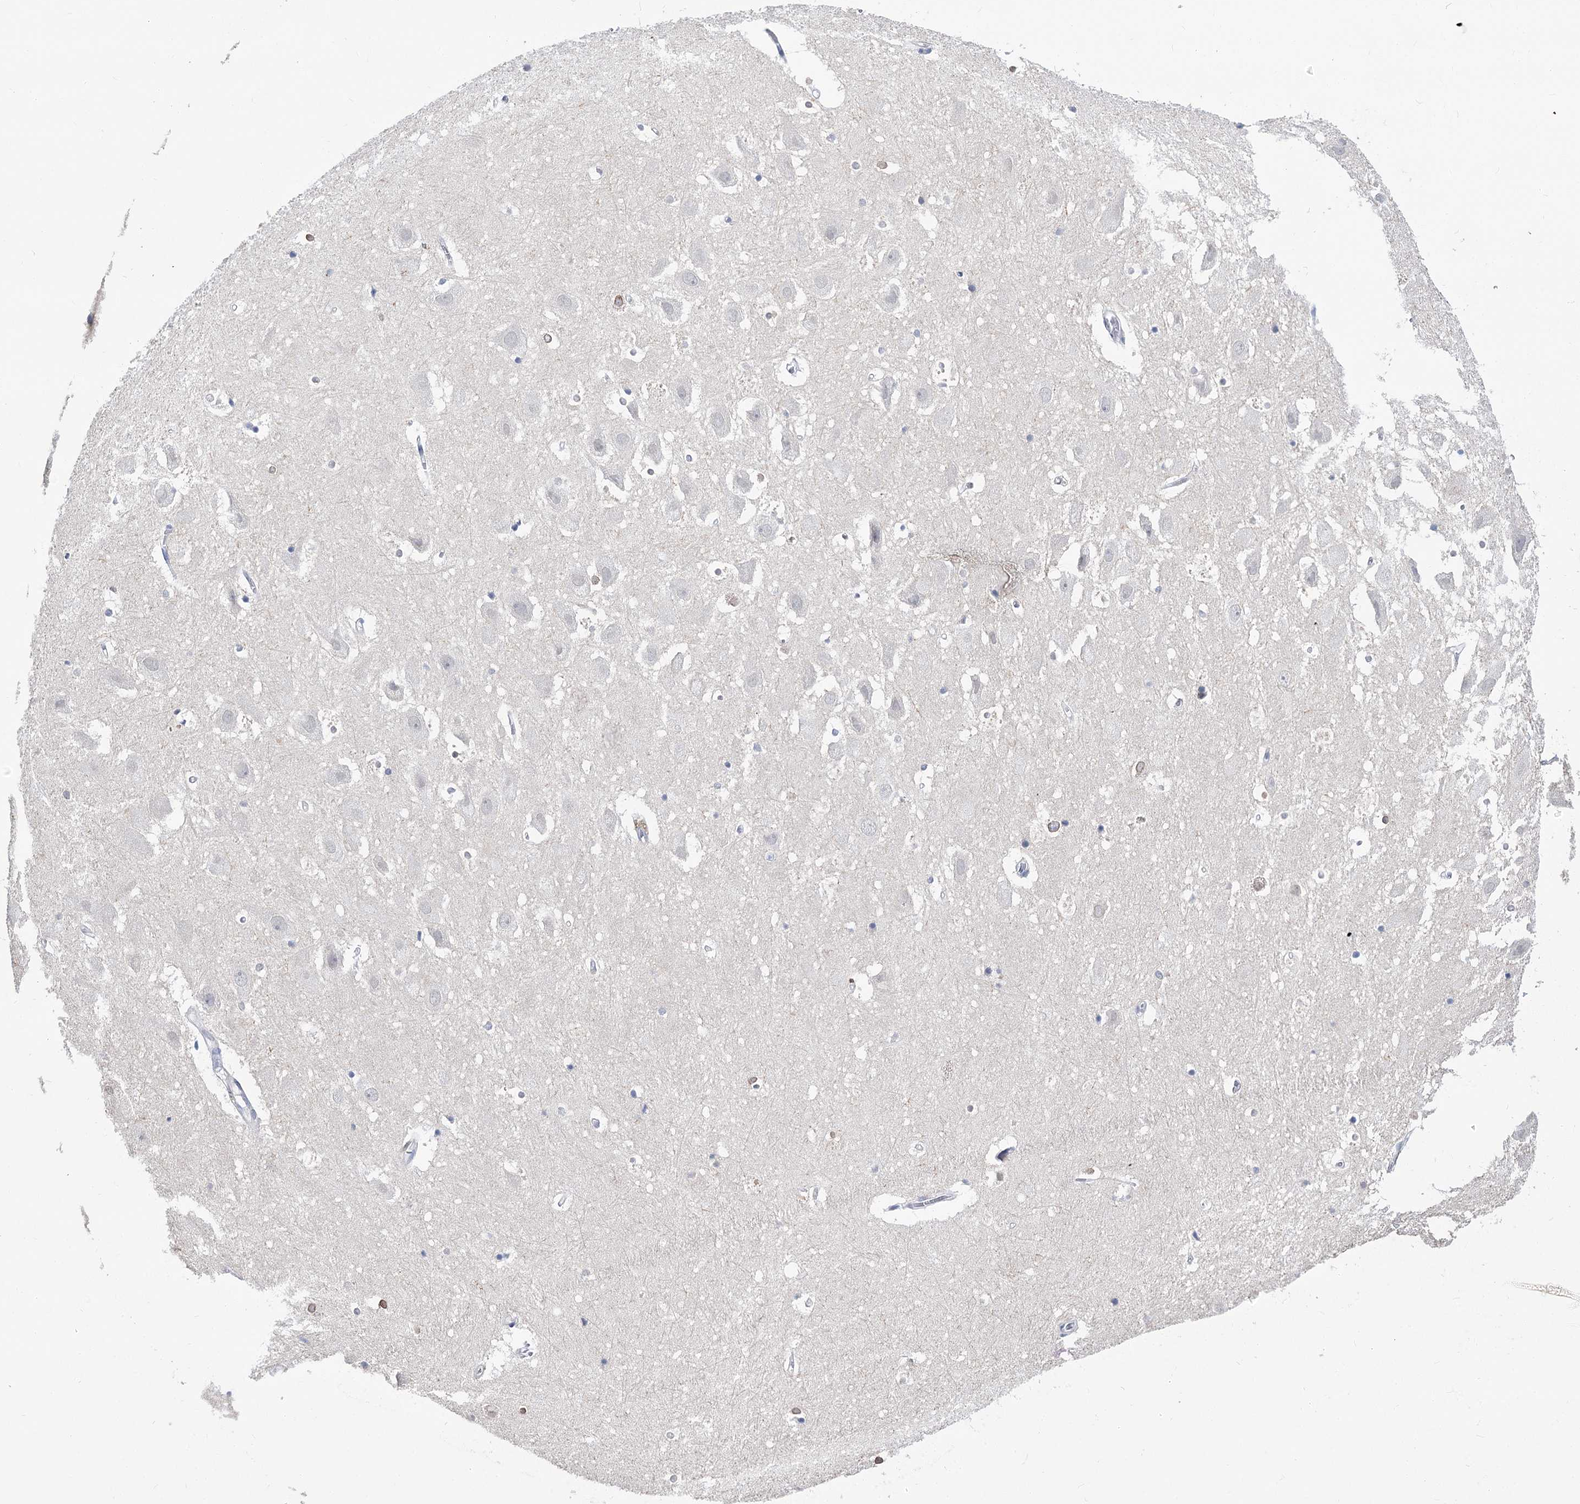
{"staining": {"intensity": "moderate", "quantity": "<25%", "location": "cytoplasmic/membranous,nuclear"}, "tissue": "hippocampus", "cell_type": "Glial cells", "image_type": "normal", "snomed": [{"axis": "morphology", "description": "Normal tissue, NOS"}, {"axis": "topography", "description": "Hippocampus"}], "caption": "Immunohistochemical staining of unremarkable hippocampus exhibits low levels of moderate cytoplasmic/membranous,nuclear positivity in approximately <25% of glial cells.", "gene": "TMEM201", "patient": {"sex": "female", "age": 52}}